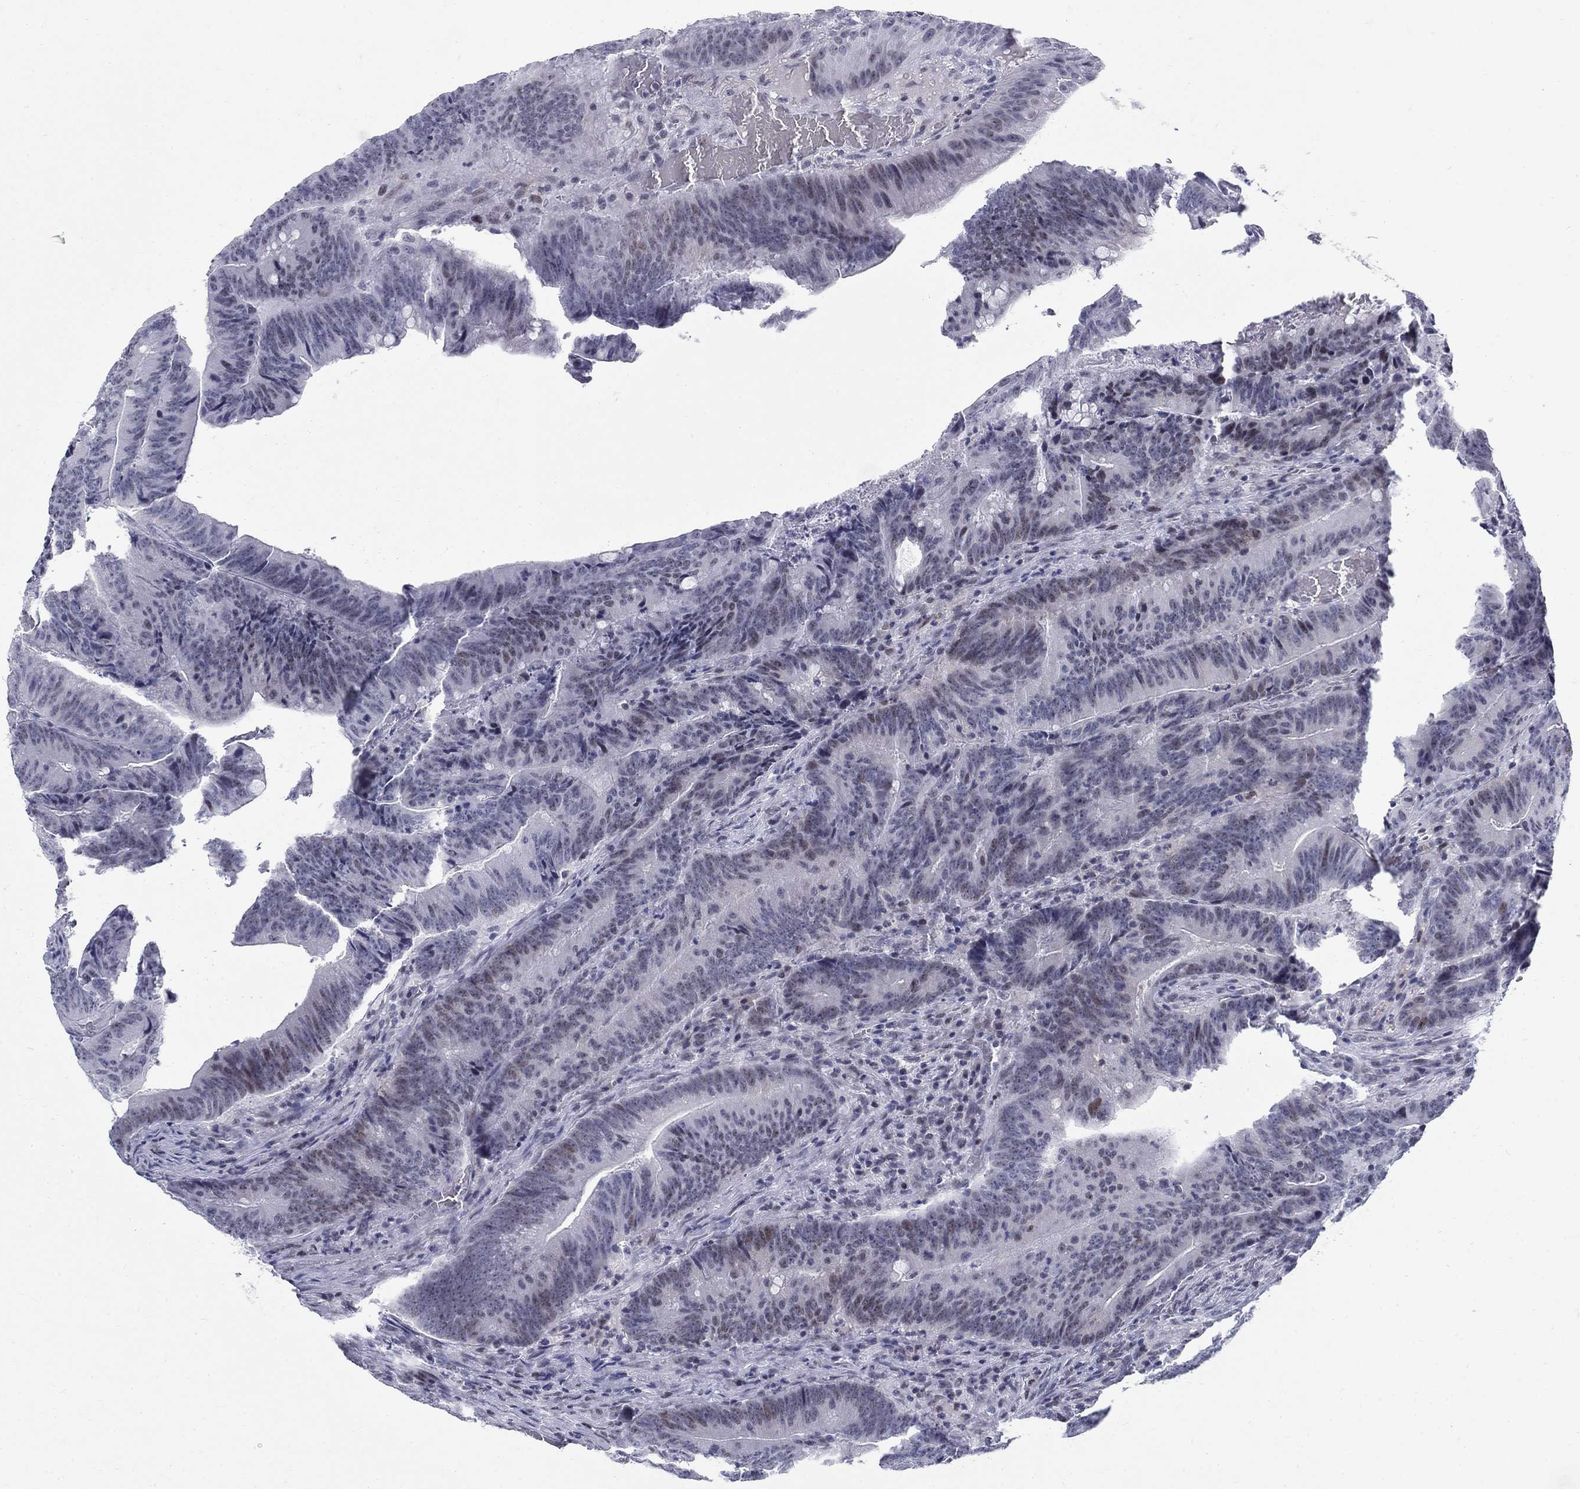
{"staining": {"intensity": "moderate", "quantity": "<25%", "location": "nuclear"}, "tissue": "colorectal cancer", "cell_type": "Tumor cells", "image_type": "cancer", "snomed": [{"axis": "morphology", "description": "Adenocarcinoma, NOS"}, {"axis": "topography", "description": "Colon"}], "caption": "Adenocarcinoma (colorectal) stained for a protein (brown) displays moderate nuclear positive positivity in about <25% of tumor cells.", "gene": "BHLHE22", "patient": {"sex": "female", "age": 87}}